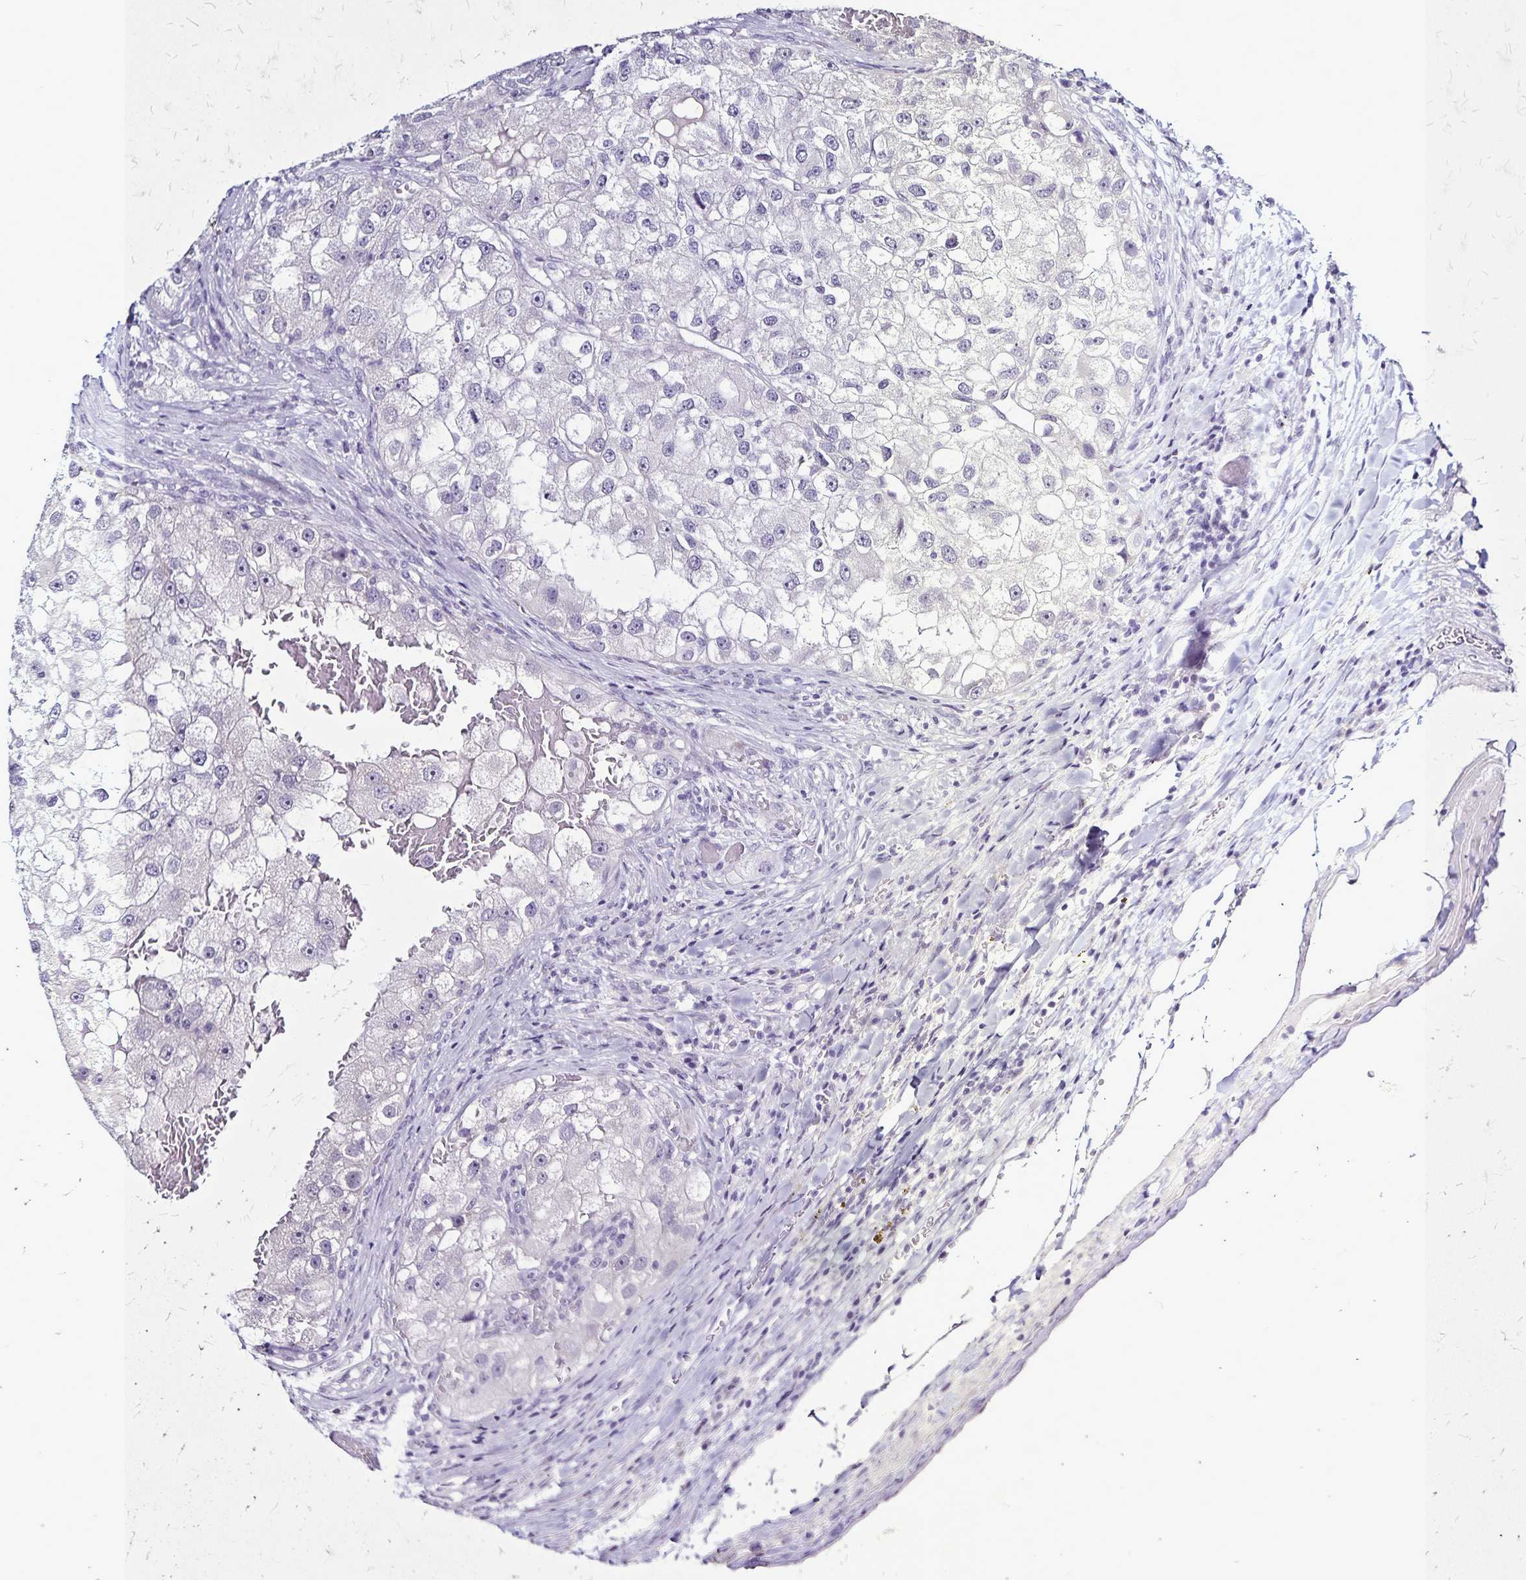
{"staining": {"intensity": "negative", "quantity": "none", "location": "none"}, "tissue": "renal cancer", "cell_type": "Tumor cells", "image_type": "cancer", "snomed": [{"axis": "morphology", "description": "Adenocarcinoma, NOS"}, {"axis": "topography", "description": "Kidney"}], "caption": "The histopathology image reveals no staining of tumor cells in renal cancer (adenocarcinoma).", "gene": "PLXNA4", "patient": {"sex": "male", "age": 63}}